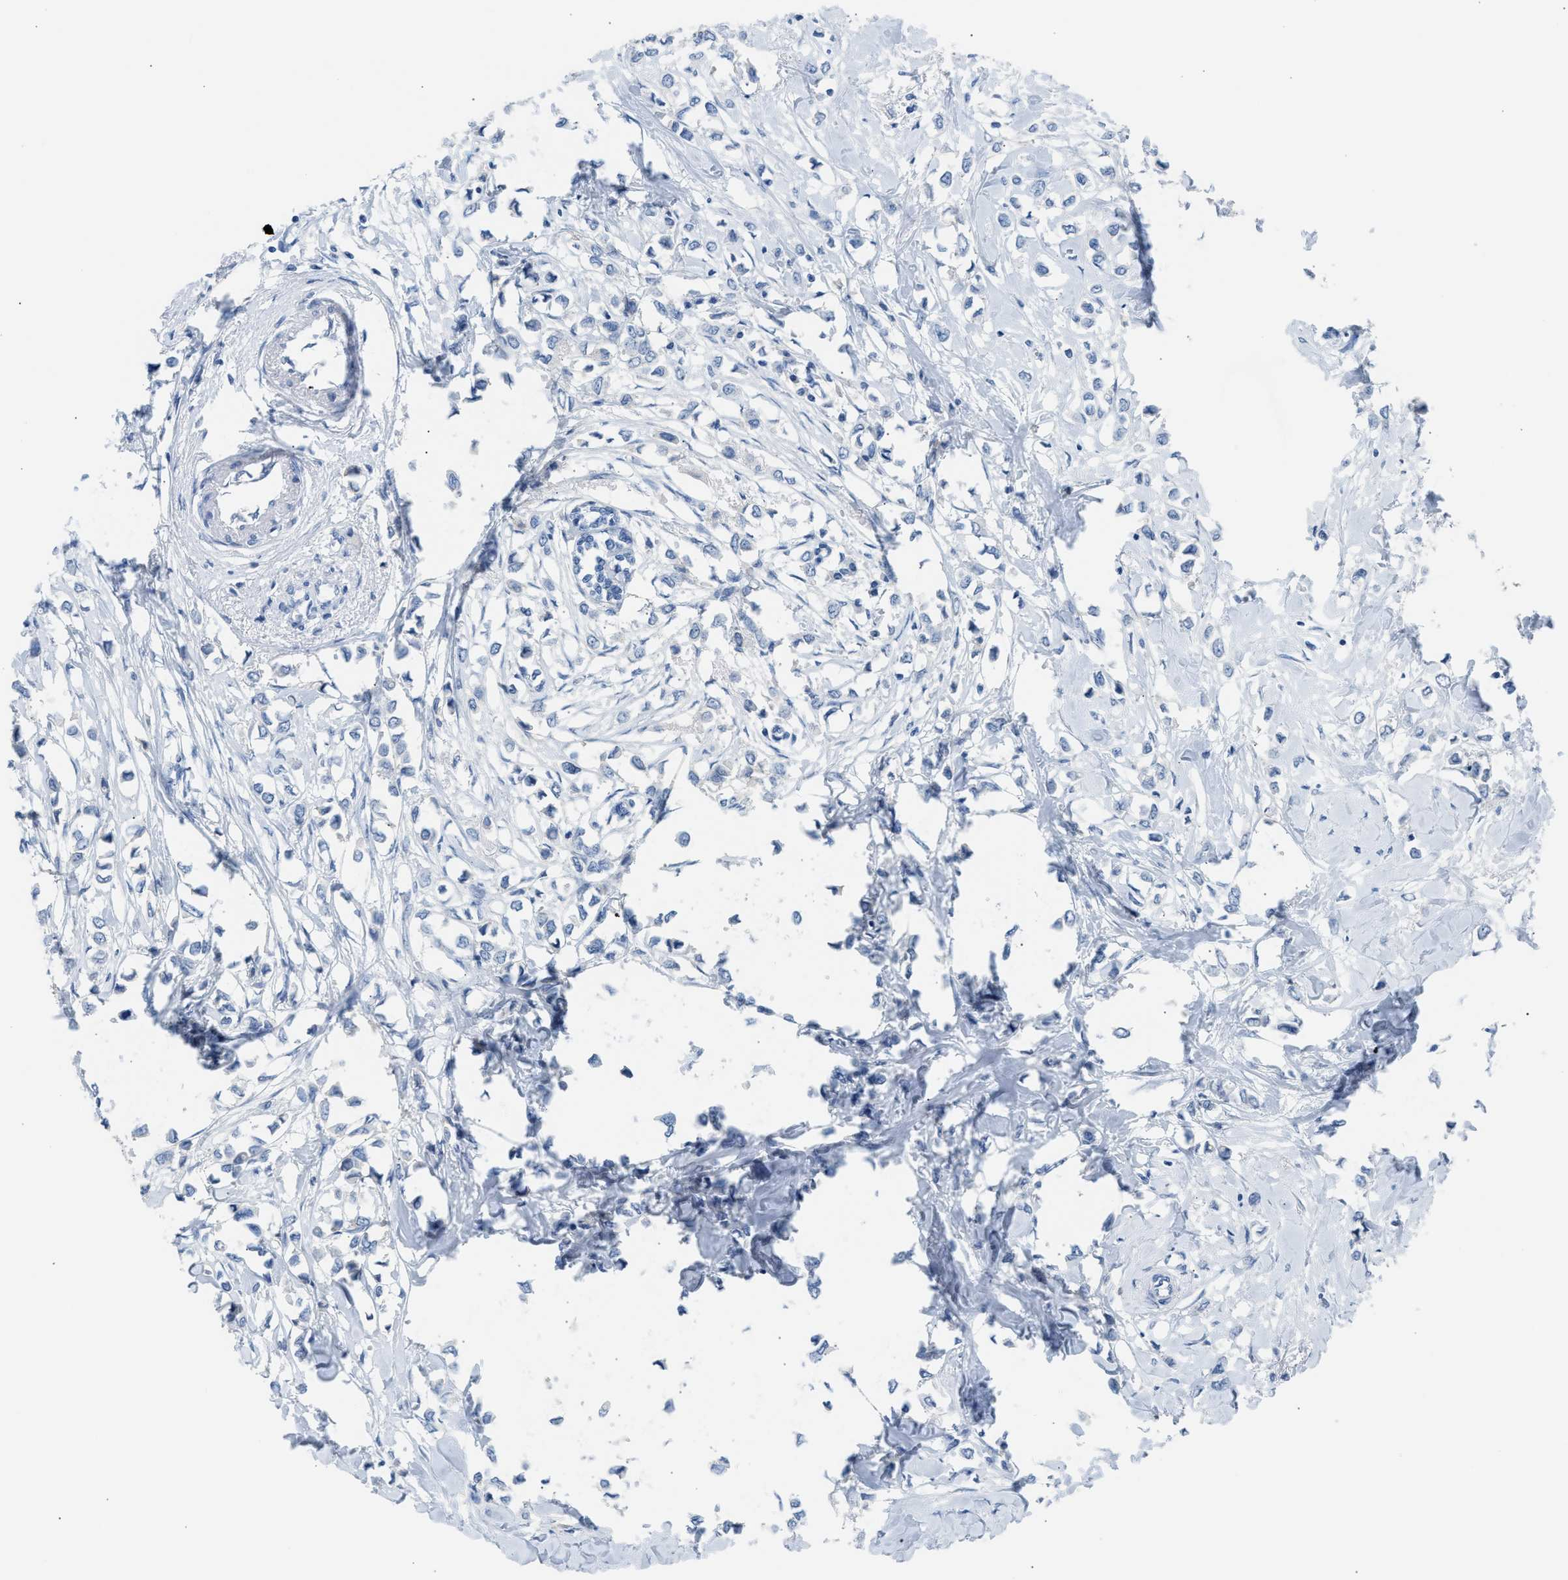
{"staining": {"intensity": "negative", "quantity": "none", "location": "none"}, "tissue": "breast cancer", "cell_type": "Tumor cells", "image_type": "cancer", "snomed": [{"axis": "morphology", "description": "Lobular carcinoma"}, {"axis": "topography", "description": "Breast"}], "caption": "High magnification brightfield microscopy of breast cancer stained with DAB (3,3'-diaminobenzidine) (brown) and counterstained with hematoxylin (blue): tumor cells show no significant staining.", "gene": "ERBB2", "patient": {"sex": "female", "age": 51}}